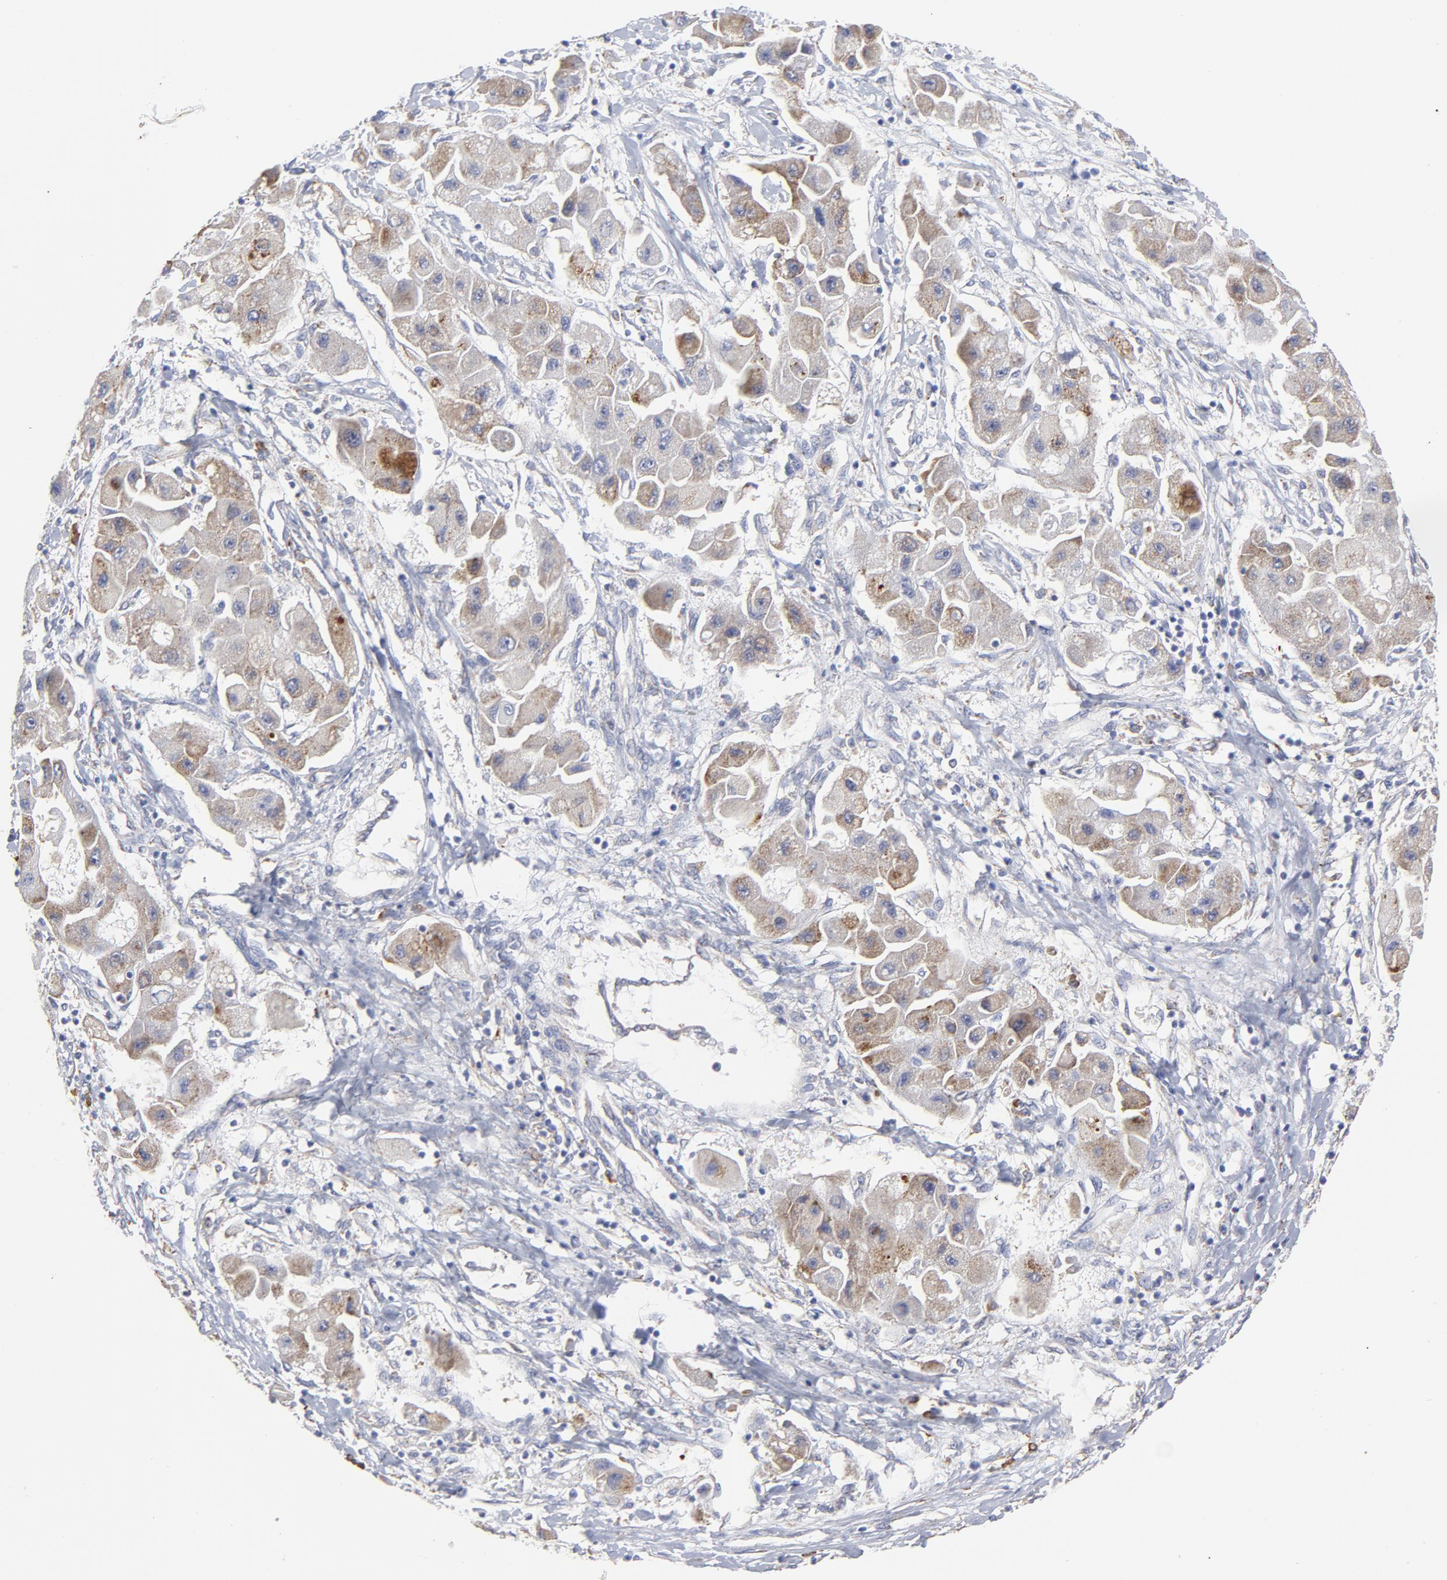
{"staining": {"intensity": "negative", "quantity": "none", "location": "none"}, "tissue": "liver cancer", "cell_type": "Tumor cells", "image_type": "cancer", "snomed": [{"axis": "morphology", "description": "Carcinoma, Hepatocellular, NOS"}, {"axis": "topography", "description": "Liver"}], "caption": "High magnification brightfield microscopy of liver cancer stained with DAB (brown) and counterstained with hematoxylin (blue): tumor cells show no significant positivity.", "gene": "RAPGEF3", "patient": {"sex": "male", "age": 24}}